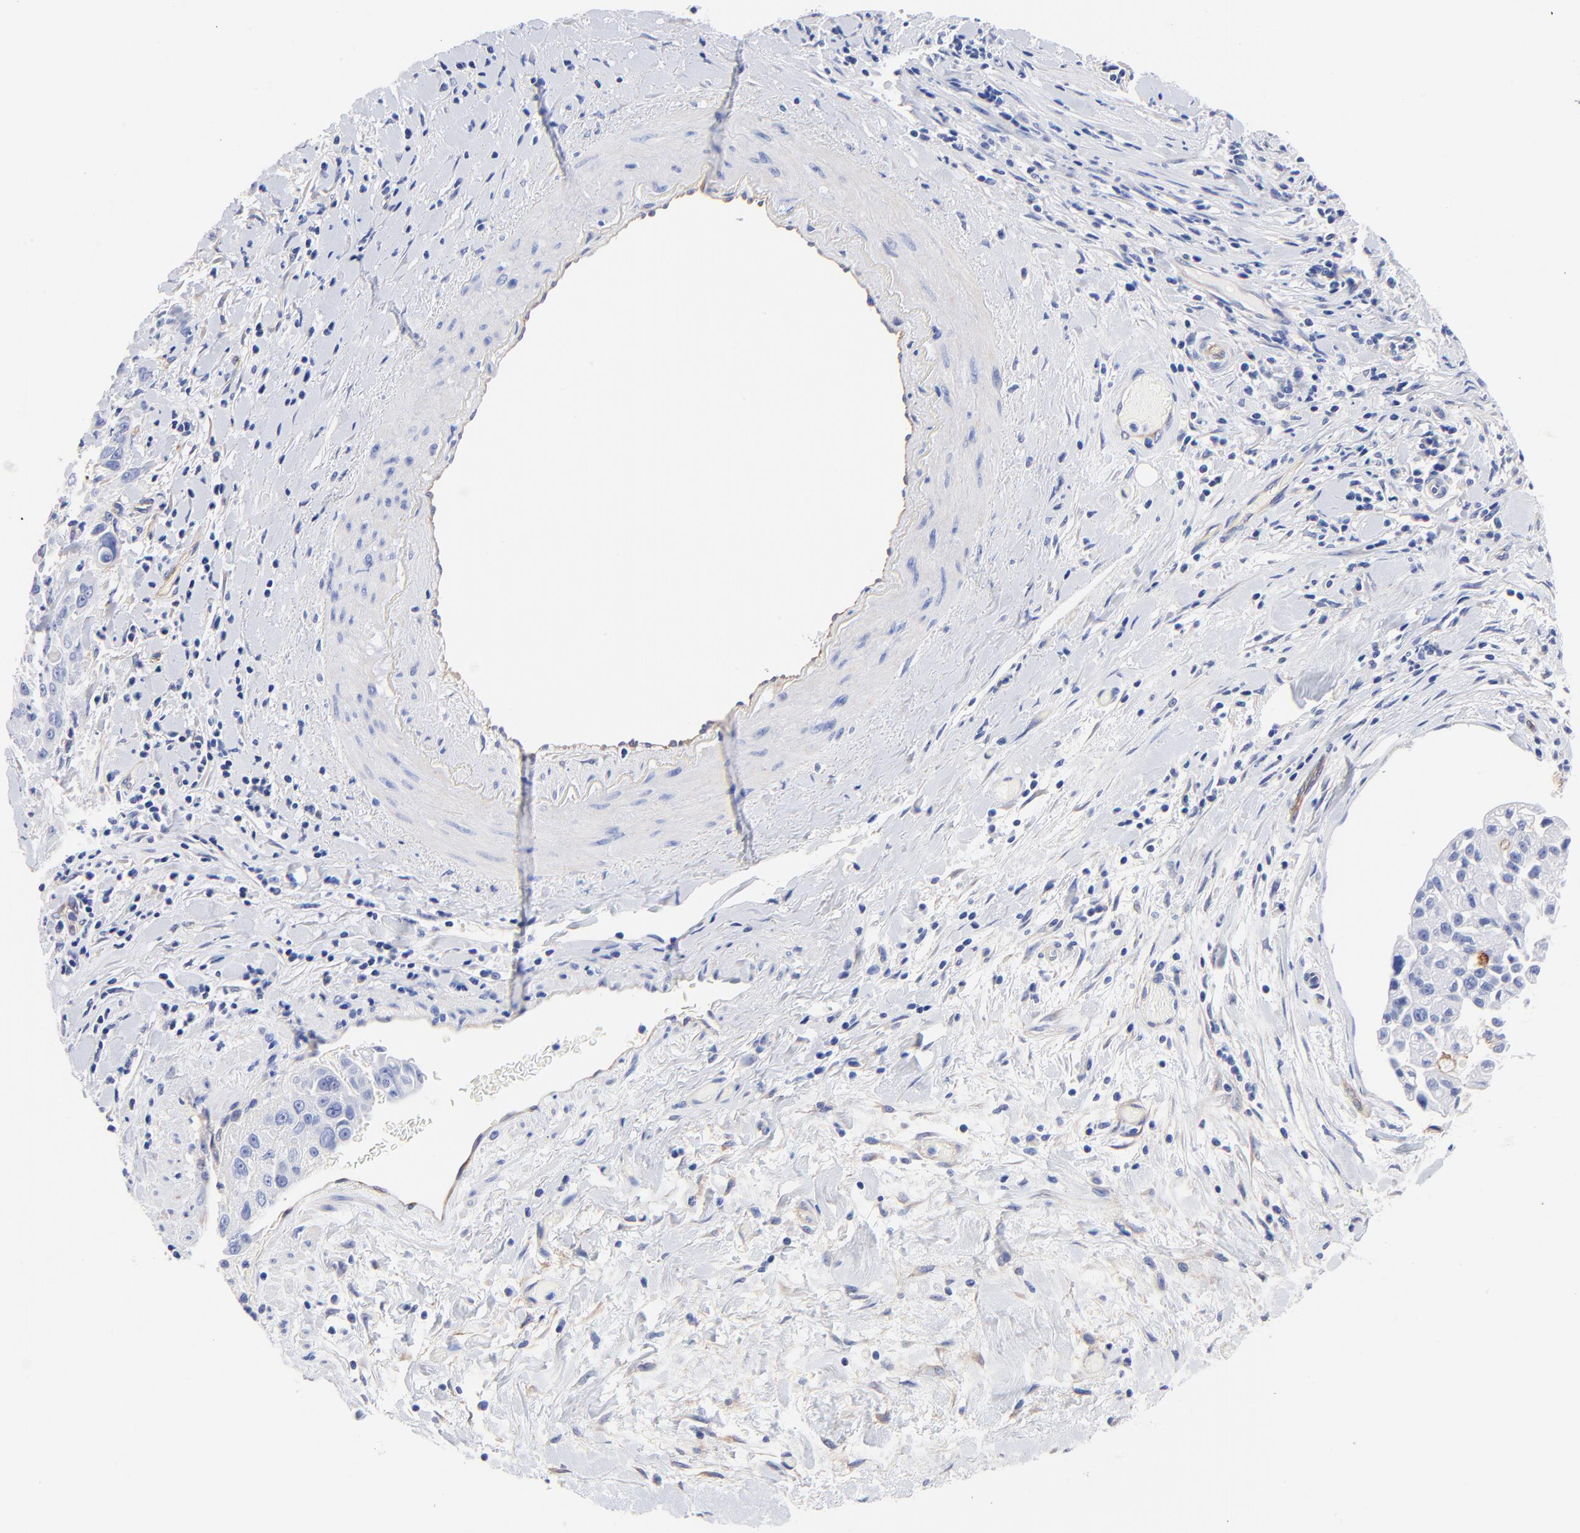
{"staining": {"intensity": "negative", "quantity": "none", "location": "none"}, "tissue": "pancreatic cancer", "cell_type": "Tumor cells", "image_type": "cancer", "snomed": [{"axis": "morphology", "description": "Adenocarcinoma, NOS"}, {"axis": "topography", "description": "Pancreas"}], "caption": "This is an IHC image of human adenocarcinoma (pancreatic). There is no expression in tumor cells.", "gene": "SLC44A2", "patient": {"sex": "female", "age": 52}}